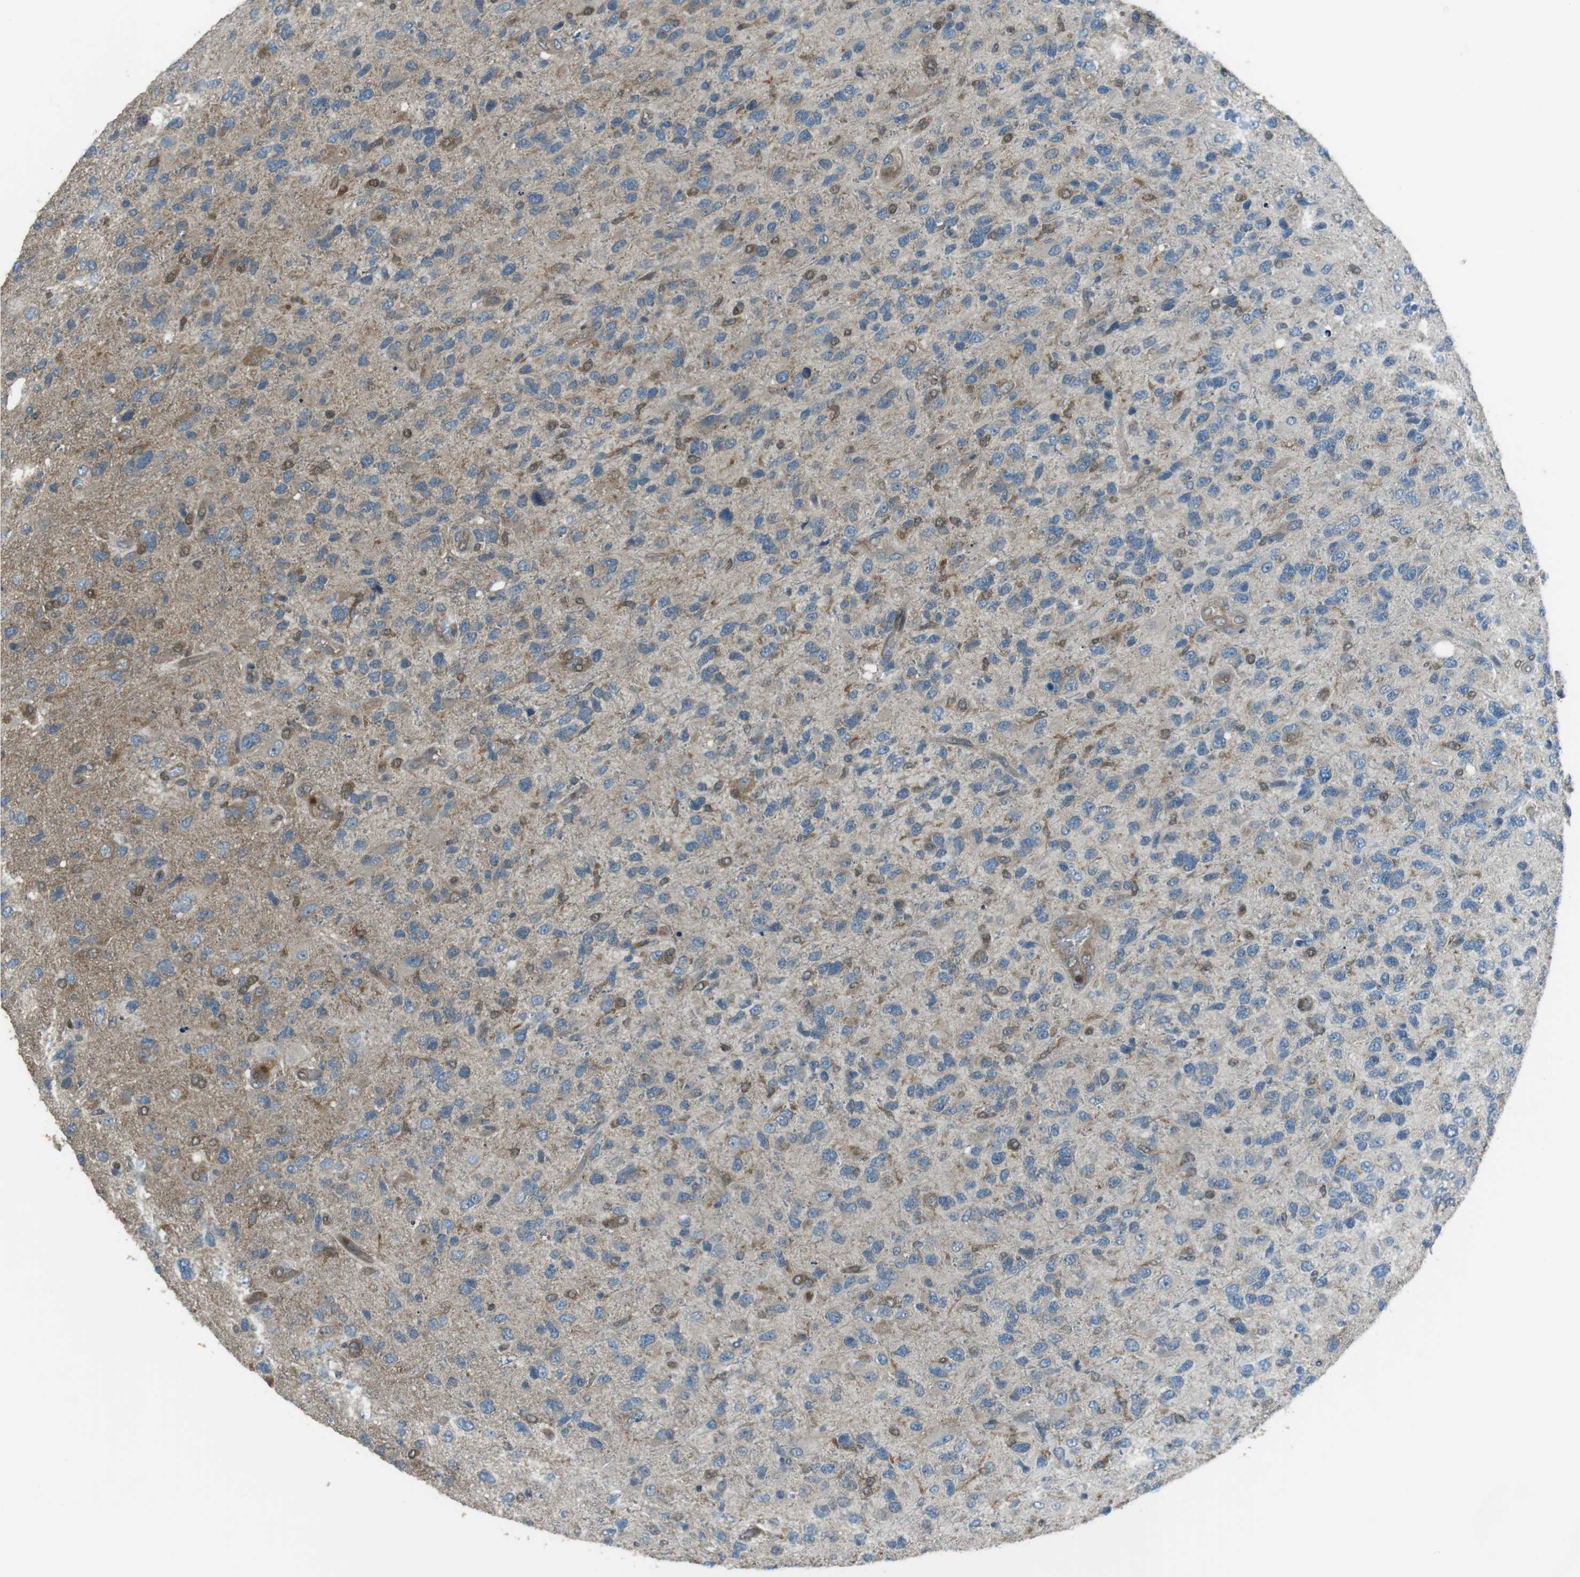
{"staining": {"intensity": "weak", "quantity": "<25%", "location": "cytoplasmic/membranous,nuclear"}, "tissue": "glioma", "cell_type": "Tumor cells", "image_type": "cancer", "snomed": [{"axis": "morphology", "description": "Glioma, malignant, High grade"}, {"axis": "topography", "description": "Brain"}], "caption": "Tumor cells are negative for brown protein staining in high-grade glioma (malignant).", "gene": "MFAP3", "patient": {"sex": "female", "age": 58}}